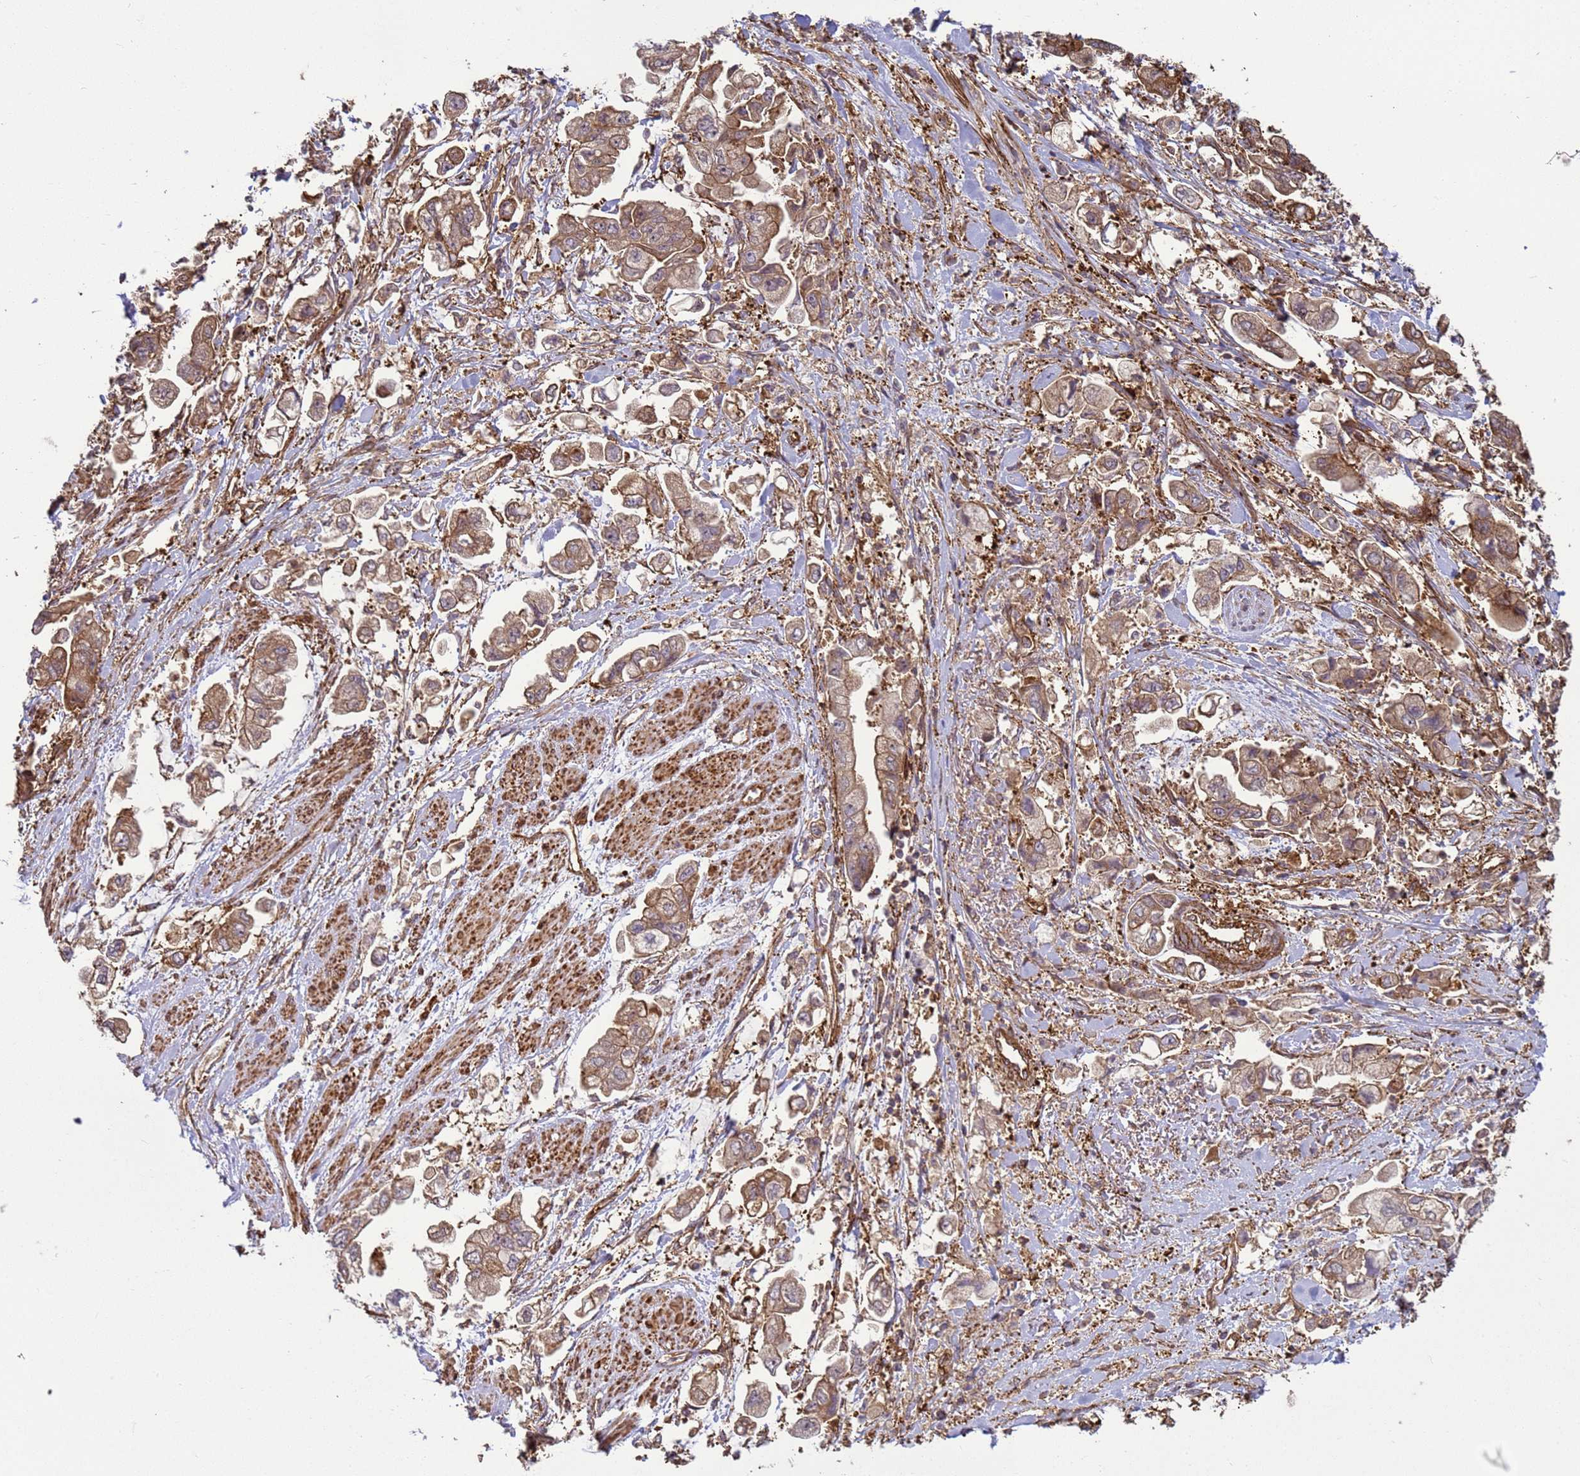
{"staining": {"intensity": "moderate", "quantity": ">75%", "location": "cytoplasmic/membranous"}, "tissue": "stomach cancer", "cell_type": "Tumor cells", "image_type": "cancer", "snomed": [{"axis": "morphology", "description": "Adenocarcinoma, NOS"}, {"axis": "topography", "description": "Stomach"}], "caption": "Immunohistochemical staining of stomach cancer reveals medium levels of moderate cytoplasmic/membranous expression in about >75% of tumor cells. (Brightfield microscopy of DAB IHC at high magnification).", "gene": "CNOT1", "patient": {"sex": "male", "age": 62}}